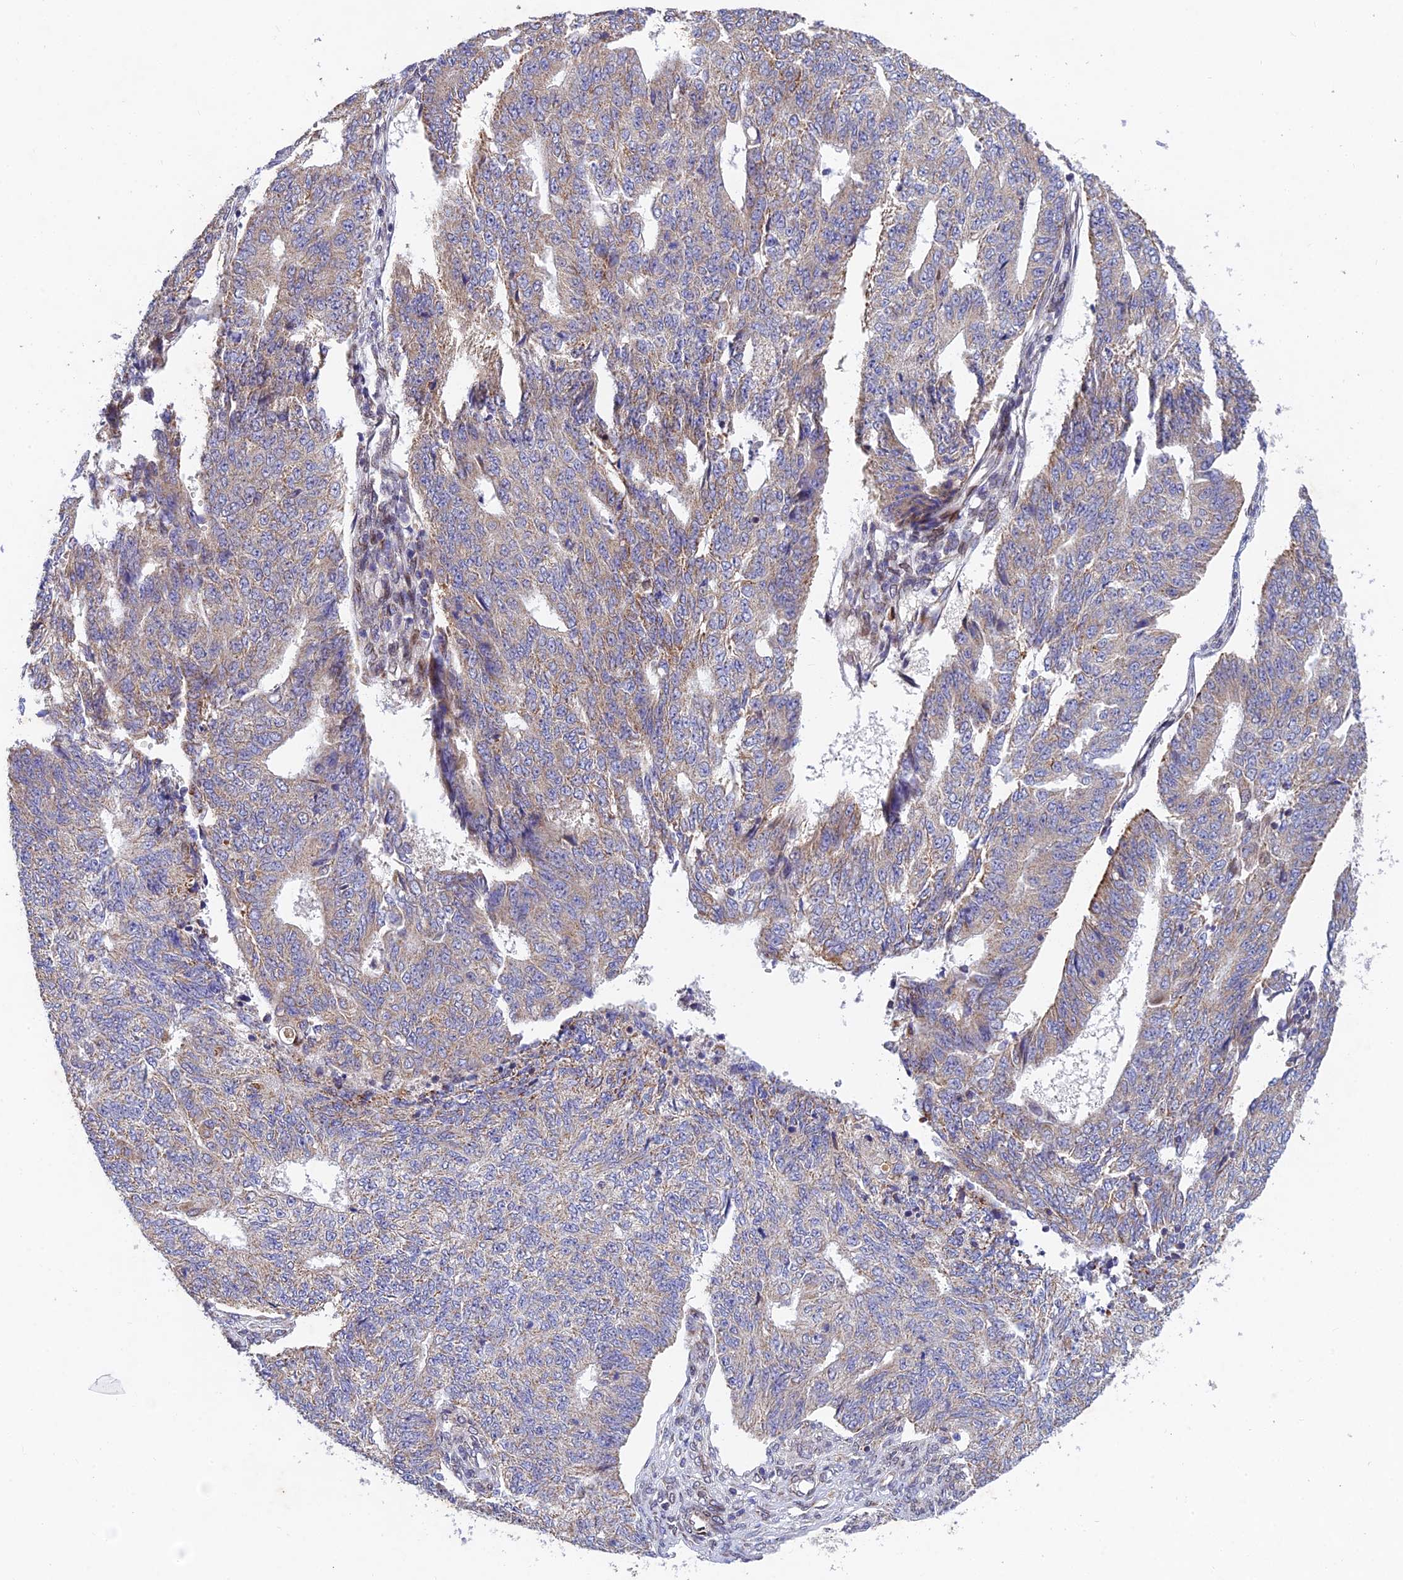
{"staining": {"intensity": "weak", "quantity": "25%-75%", "location": "cytoplasmic/membranous"}, "tissue": "endometrial cancer", "cell_type": "Tumor cells", "image_type": "cancer", "snomed": [{"axis": "morphology", "description": "Adenocarcinoma, NOS"}, {"axis": "topography", "description": "Endometrium"}], "caption": "A brown stain shows weak cytoplasmic/membranous staining of a protein in human adenocarcinoma (endometrial) tumor cells.", "gene": "MGAT2", "patient": {"sex": "female", "age": 32}}